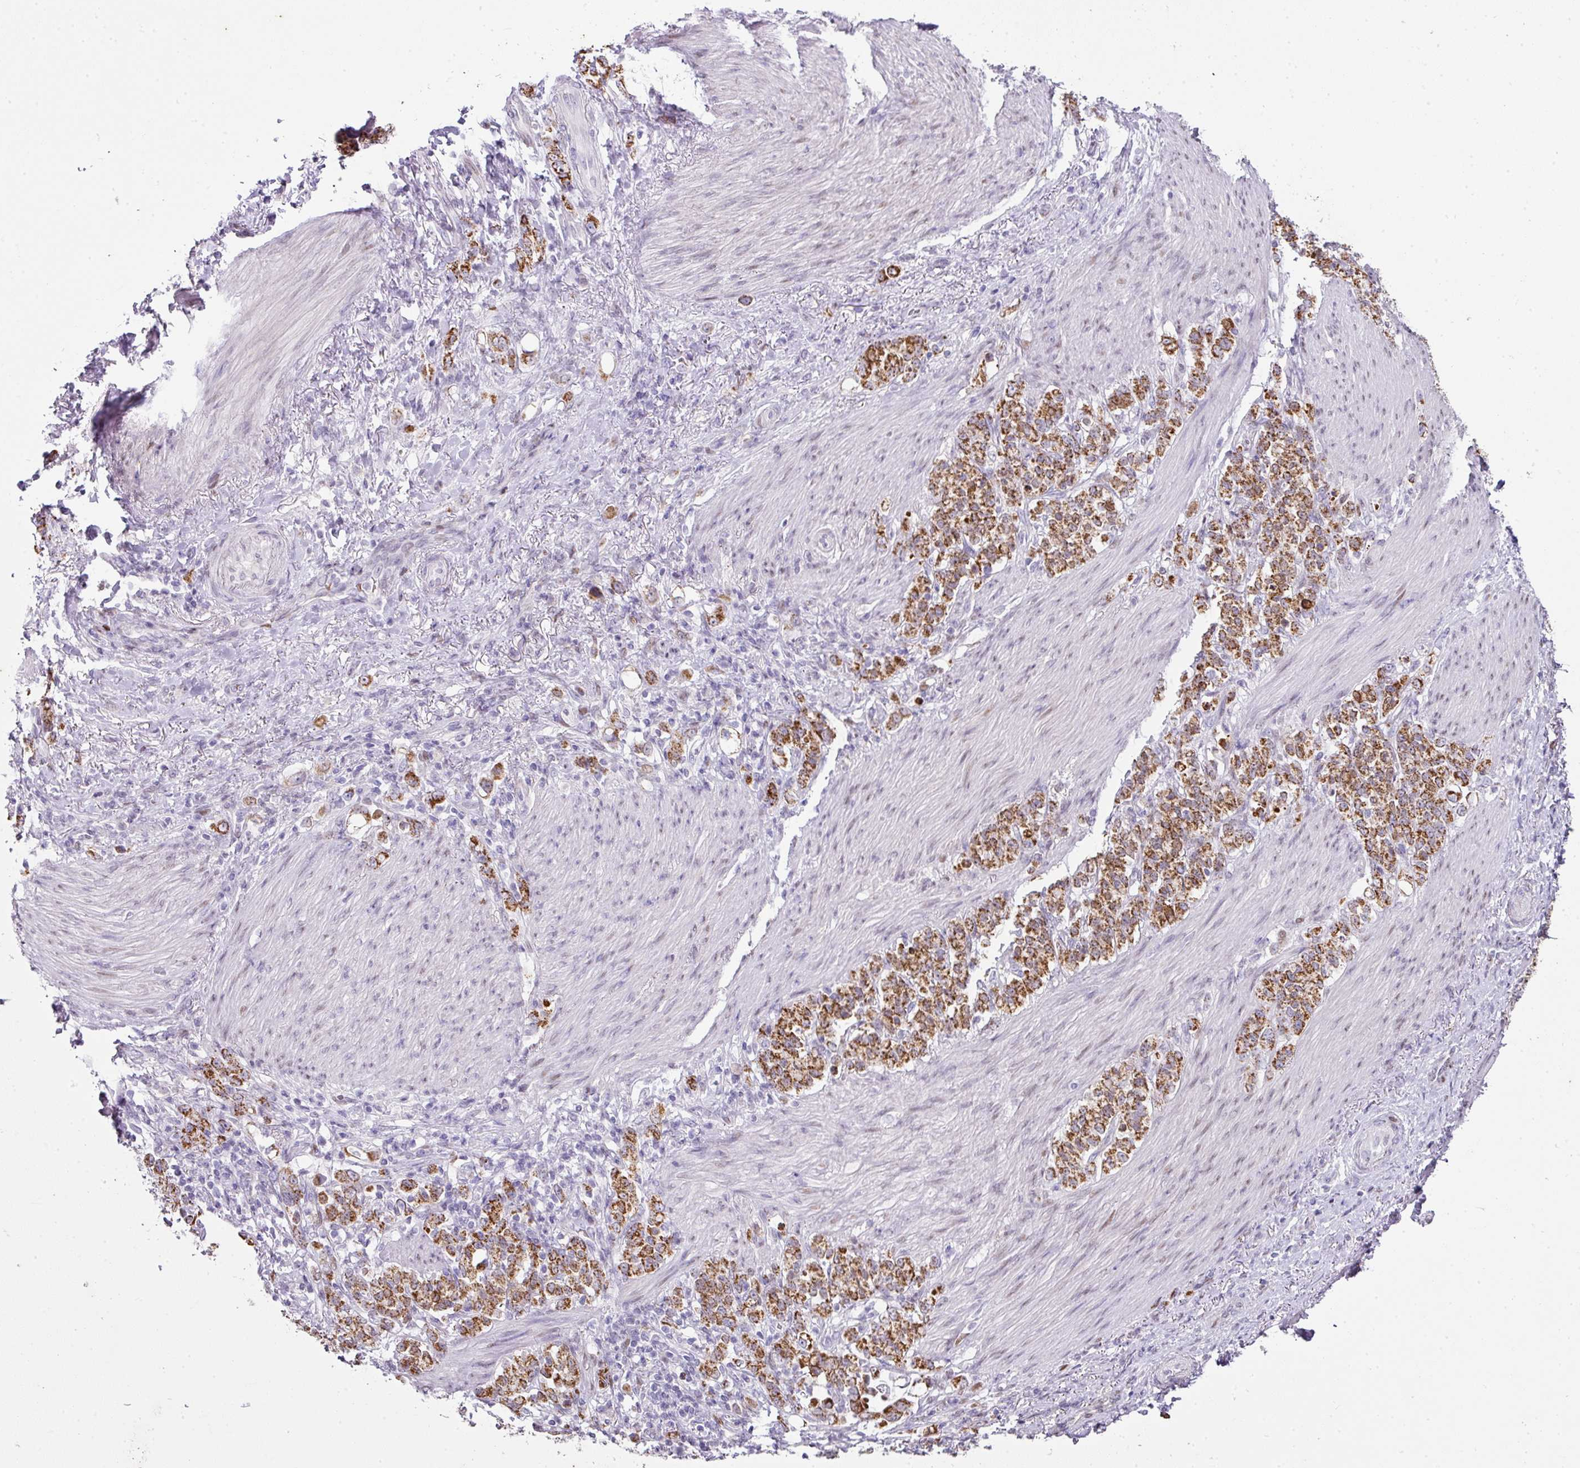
{"staining": {"intensity": "strong", "quantity": ">75%", "location": "cytoplasmic/membranous"}, "tissue": "stomach cancer", "cell_type": "Tumor cells", "image_type": "cancer", "snomed": [{"axis": "morphology", "description": "Adenocarcinoma, NOS"}, {"axis": "topography", "description": "Stomach"}], "caption": "Protein analysis of adenocarcinoma (stomach) tissue shows strong cytoplasmic/membranous positivity in approximately >75% of tumor cells. (brown staining indicates protein expression, while blue staining denotes nuclei).", "gene": "ANKRD18A", "patient": {"sex": "female", "age": 79}}